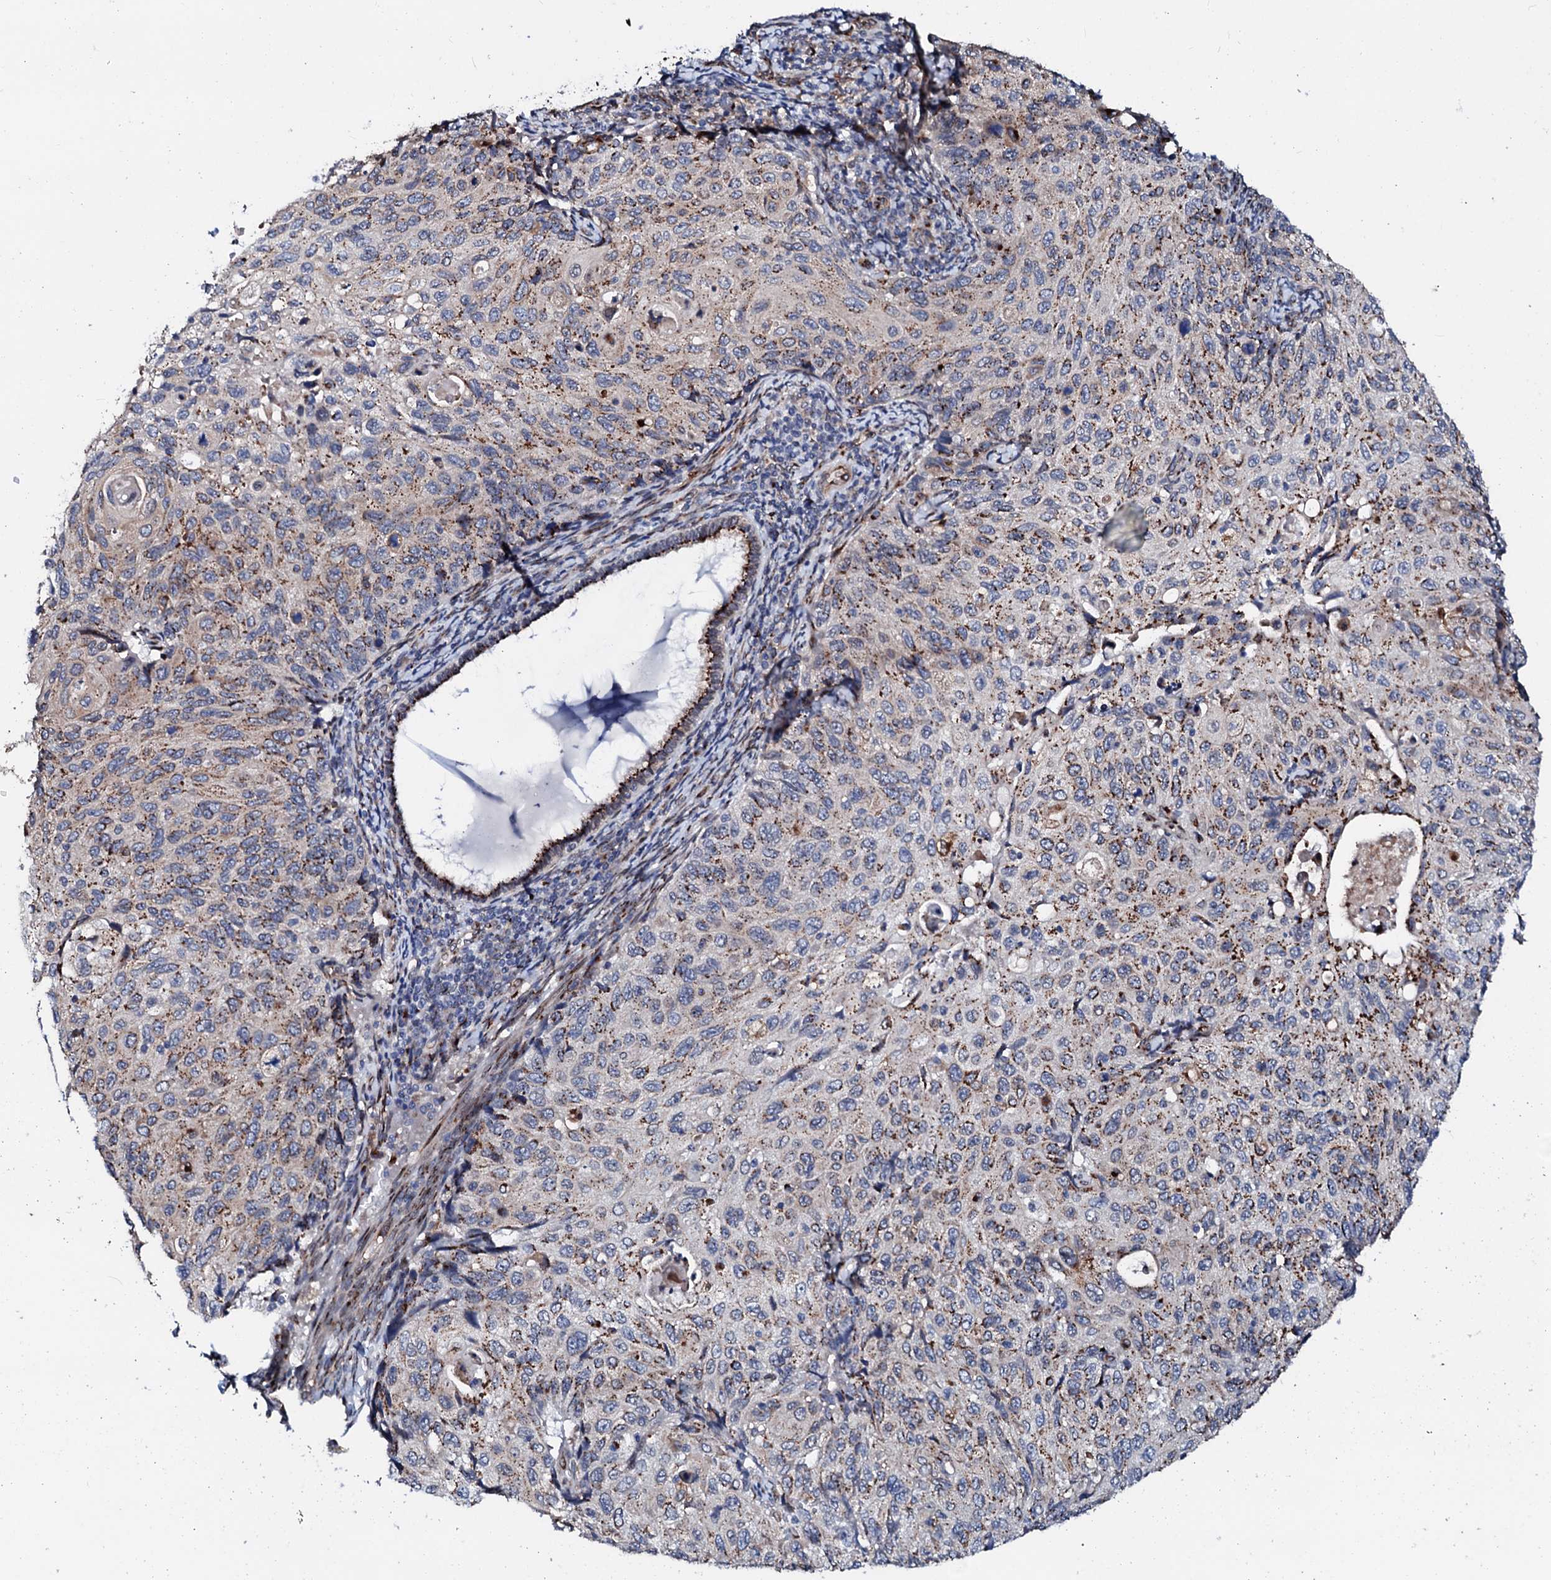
{"staining": {"intensity": "moderate", "quantity": "25%-75%", "location": "cytoplasmic/membranous"}, "tissue": "cervical cancer", "cell_type": "Tumor cells", "image_type": "cancer", "snomed": [{"axis": "morphology", "description": "Squamous cell carcinoma, NOS"}, {"axis": "topography", "description": "Cervix"}], "caption": "The photomicrograph demonstrates a brown stain indicating the presence of a protein in the cytoplasmic/membranous of tumor cells in cervical cancer.", "gene": "TMCO3", "patient": {"sex": "female", "age": 70}}